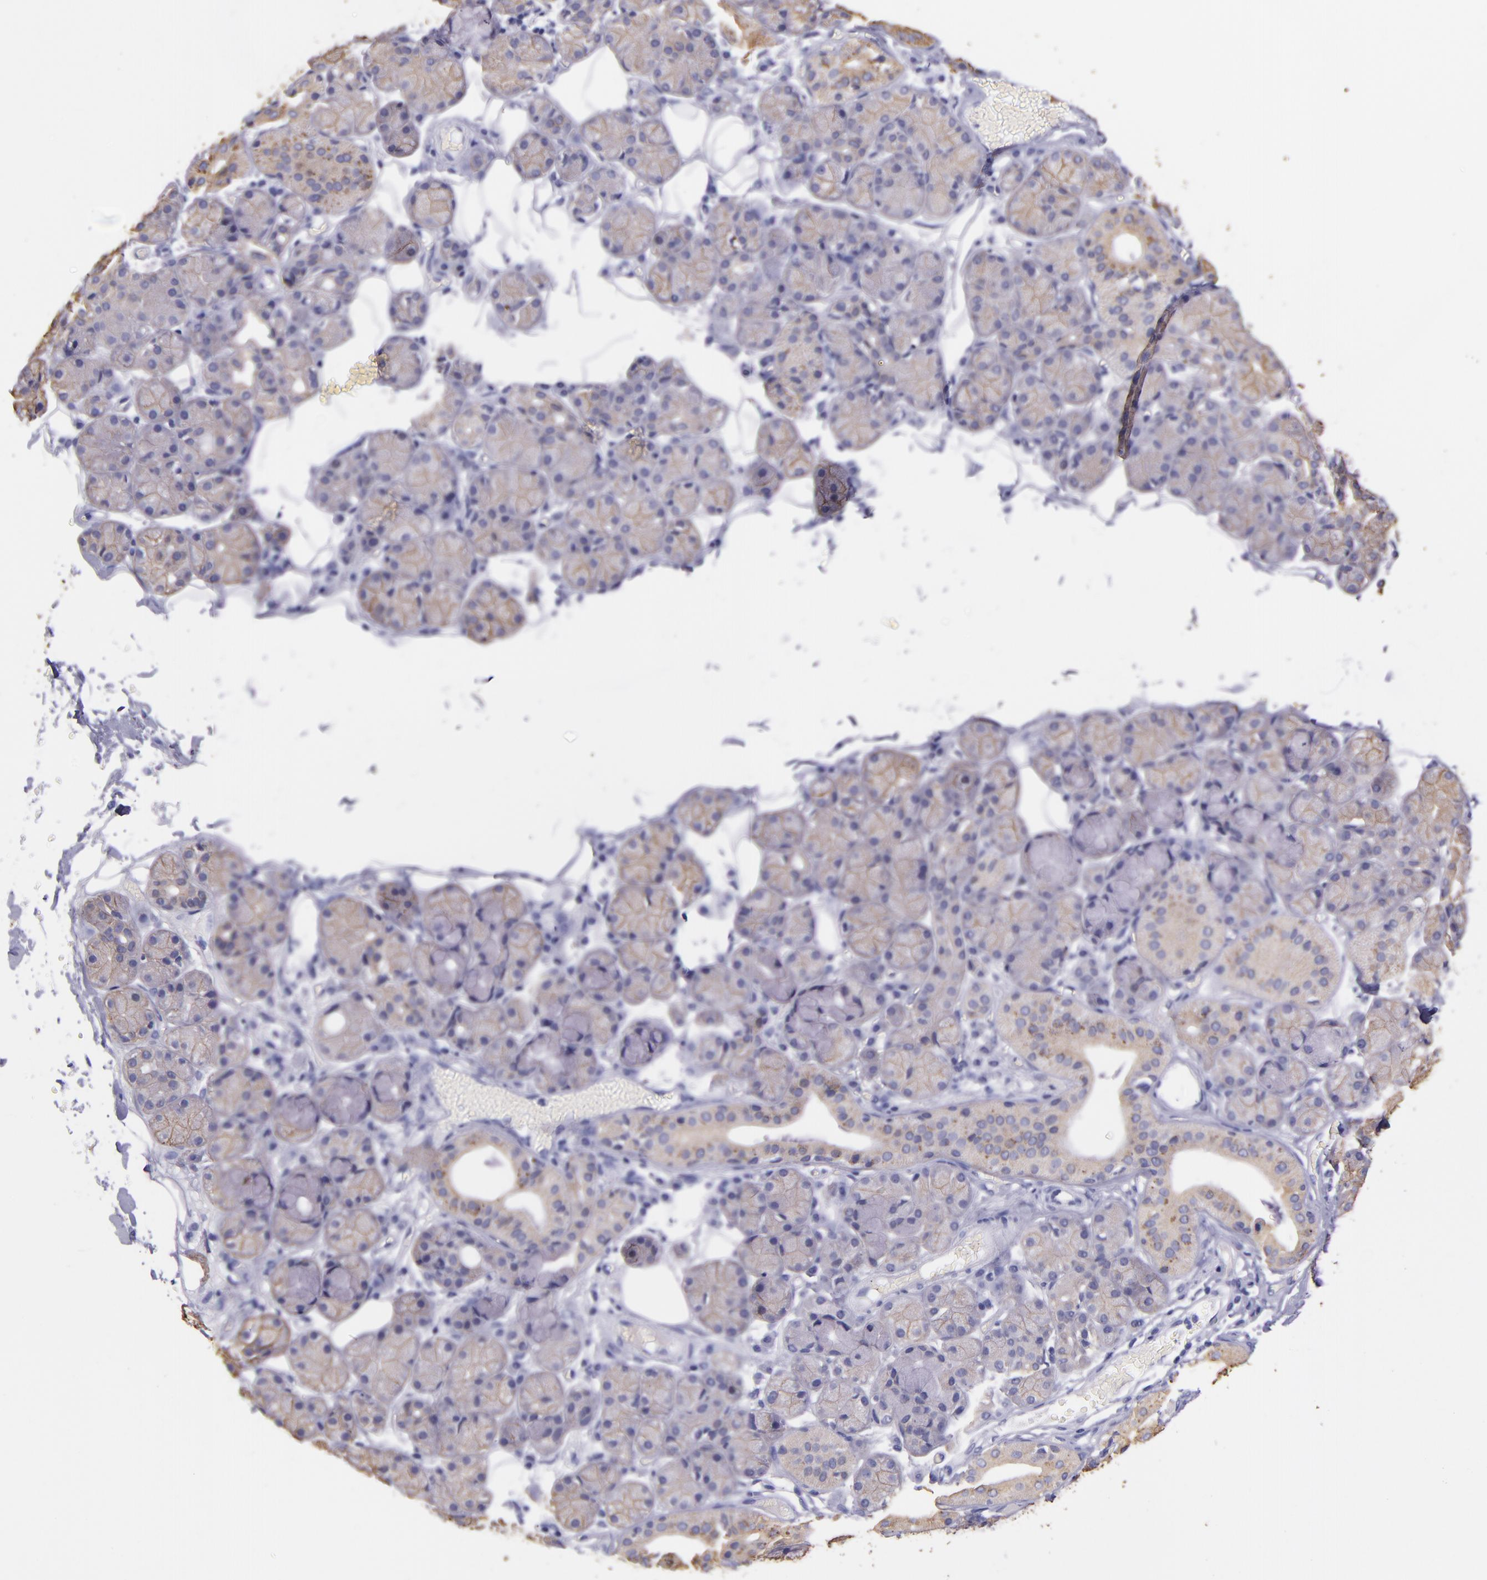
{"staining": {"intensity": "weak", "quantity": "25%-75%", "location": "cytoplasmic/membranous"}, "tissue": "salivary gland", "cell_type": "Glandular cells", "image_type": "normal", "snomed": [{"axis": "morphology", "description": "Normal tissue, NOS"}, {"axis": "topography", "description": "Salivary gland"}], "caption": "Protein analysis of unremarkable salivary gland exhibits weak cytoplasmic/membranous expression in approximately 25%-75% of glandular cells. Using DAB (3,3'-diaminobenzidine) (brown) and hematoxylin (blue) stains, captured at high magnification using brightfield microscopy.", "gene": "KRT4", "patient": {"sex": "male", "age": 54}}